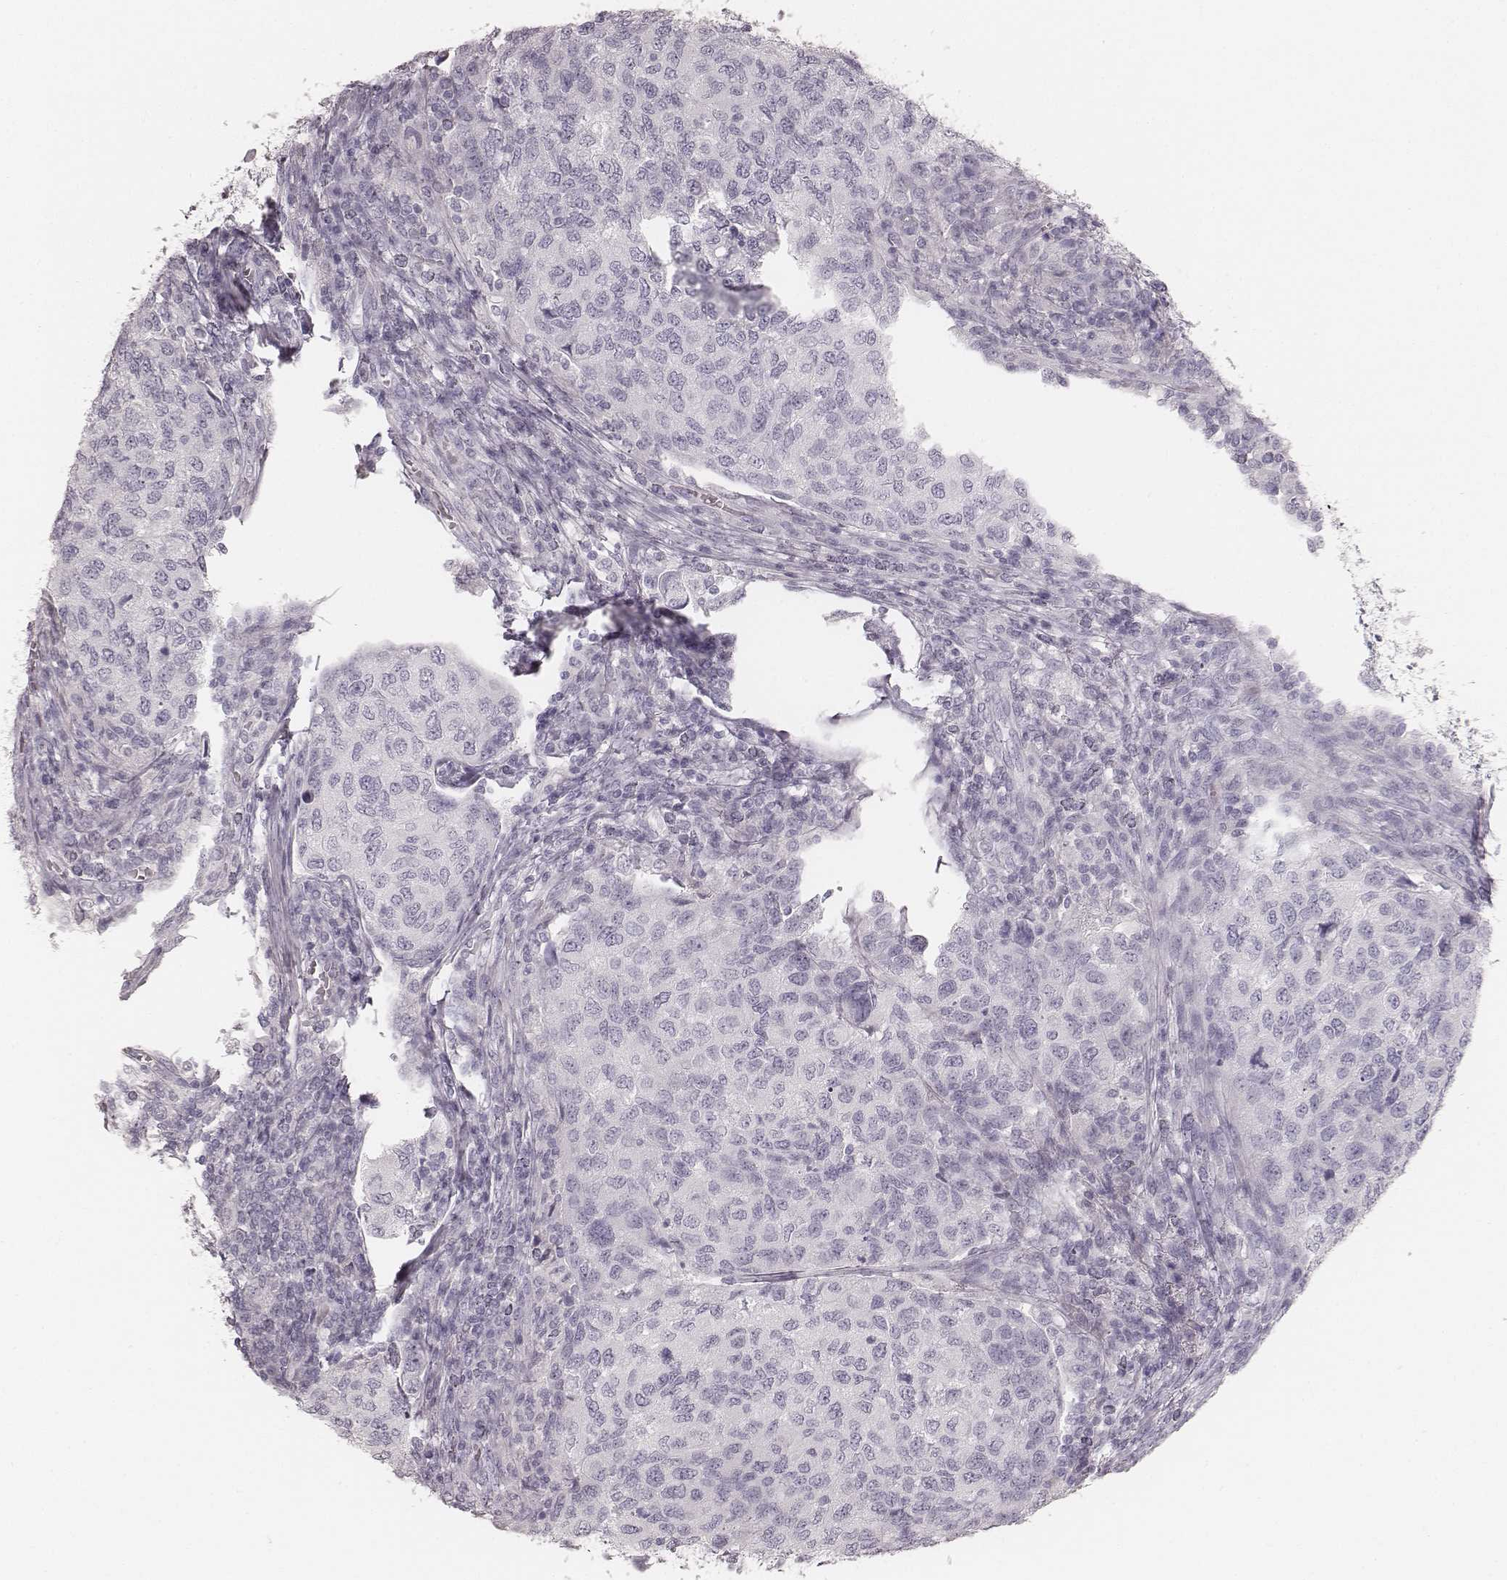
{"staining": {"intensity": "negative", "quantity": "none", "location": "none"}, "tissue": "urothelial cancer", "cell_type": "Tumor cells", "image_type": "cancer", "snomed": [{"axis": "morphology", "description": "Urothelial carcinoma, High grade"}, {"axis": "topography", "description": "Urinary bladder"}], "caption": "DAB immunohistochemical staining of urothelial carcinoma (high-grade) exhibits no significant staining in tumor cells.", "gene": "KRT34", "patient": {"sex": "female", "age": 78}}